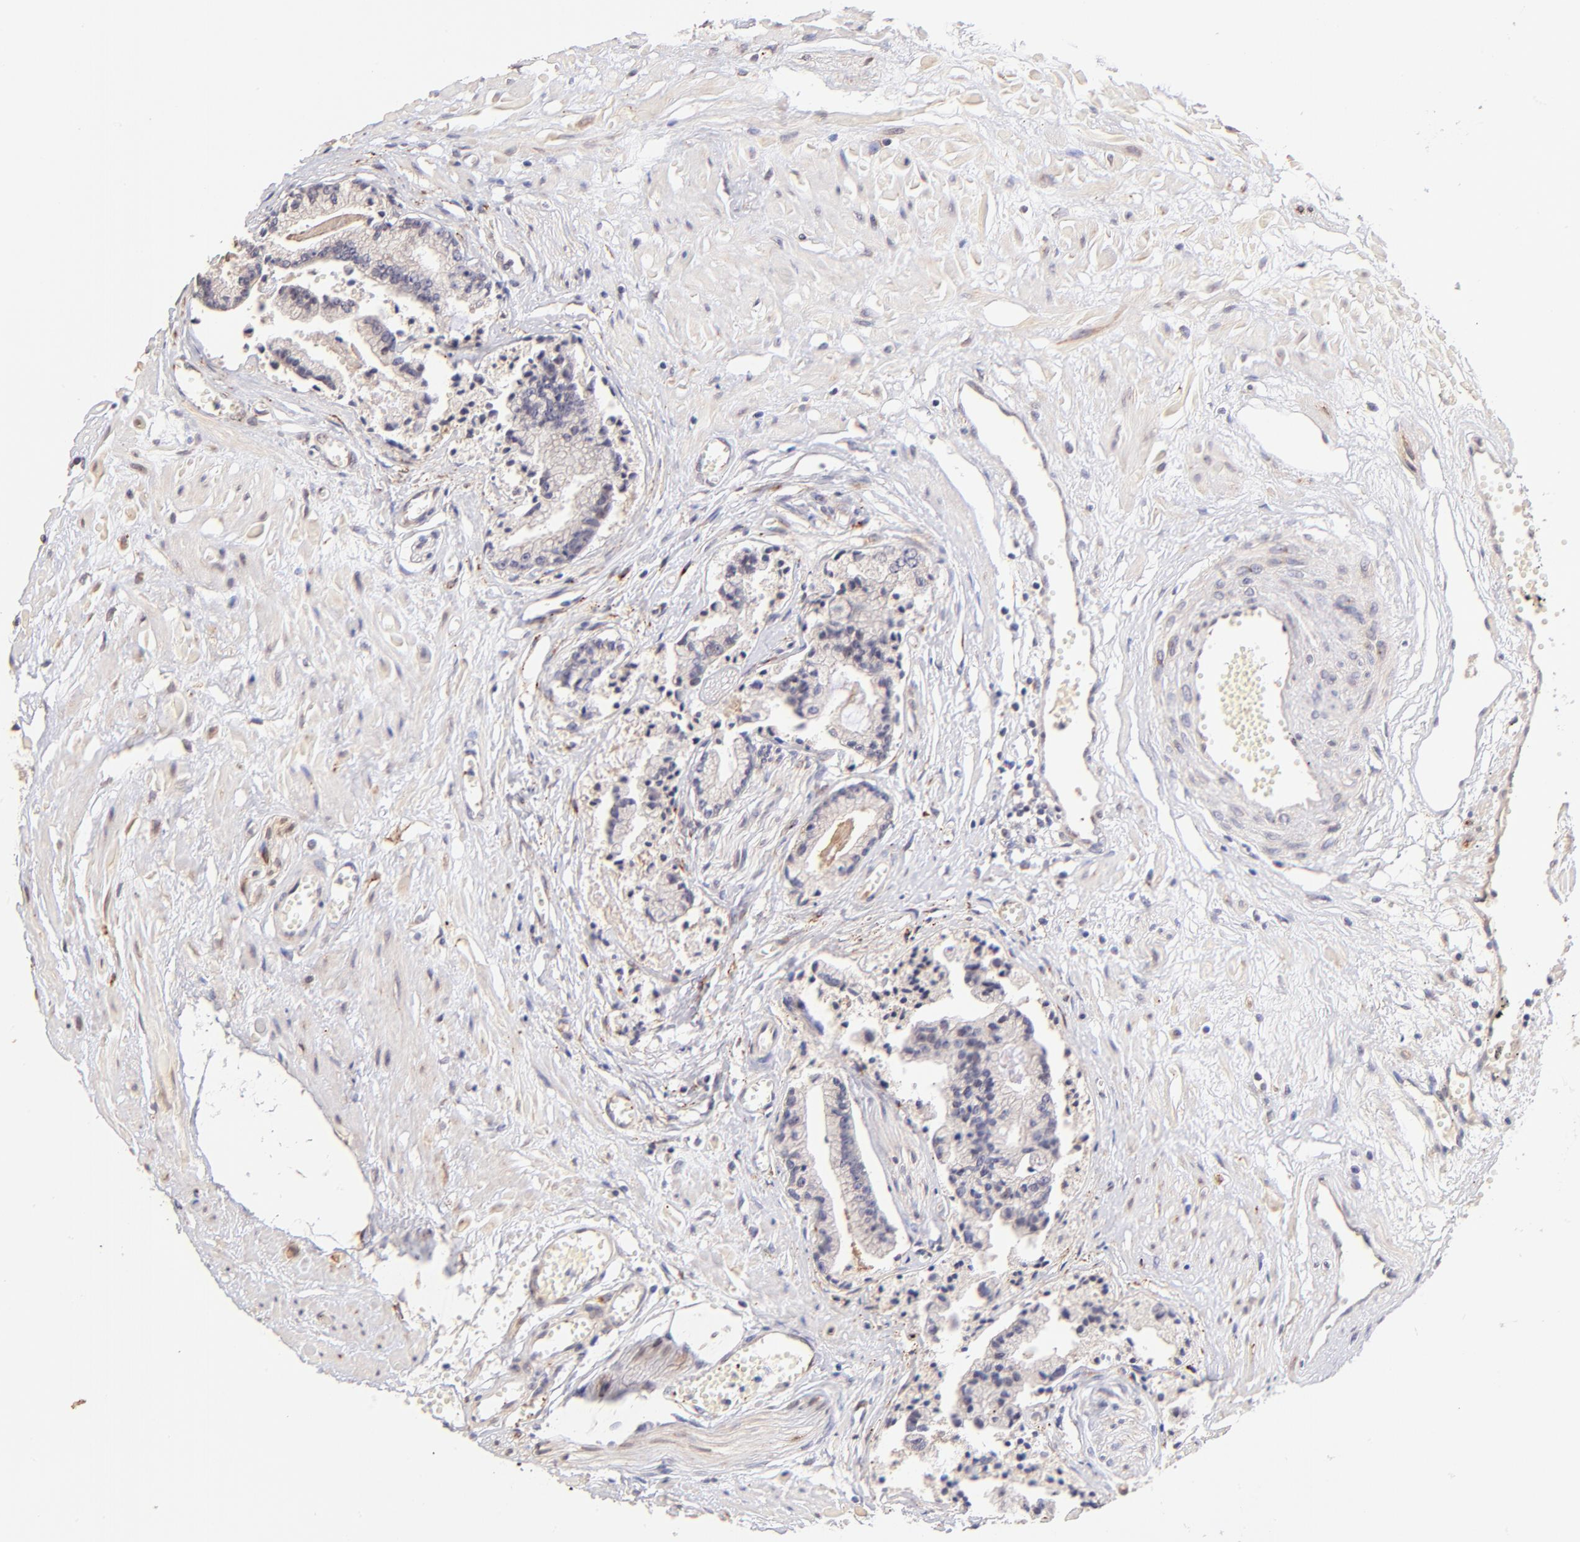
{"staining": {"intensity": "negative", "quantity": "none", "location": "none"}, "tissue": "prostate cancer", "cell_type": "Tumor cells", "image_type": "cancer", "snomed": [{"axis": "morphology", "description": "Adenocarcinoma, High grade"}, {"axis": "topography", "description": "Prostate"}], "caption": "This is an immunohistochemistry photomicrograph of prostate cancer (adenocarcinoma (high-grade)). There is no staining in tumor cells.", "gene": "SPARC", "patient": {"sex": "male", "age": 56}}